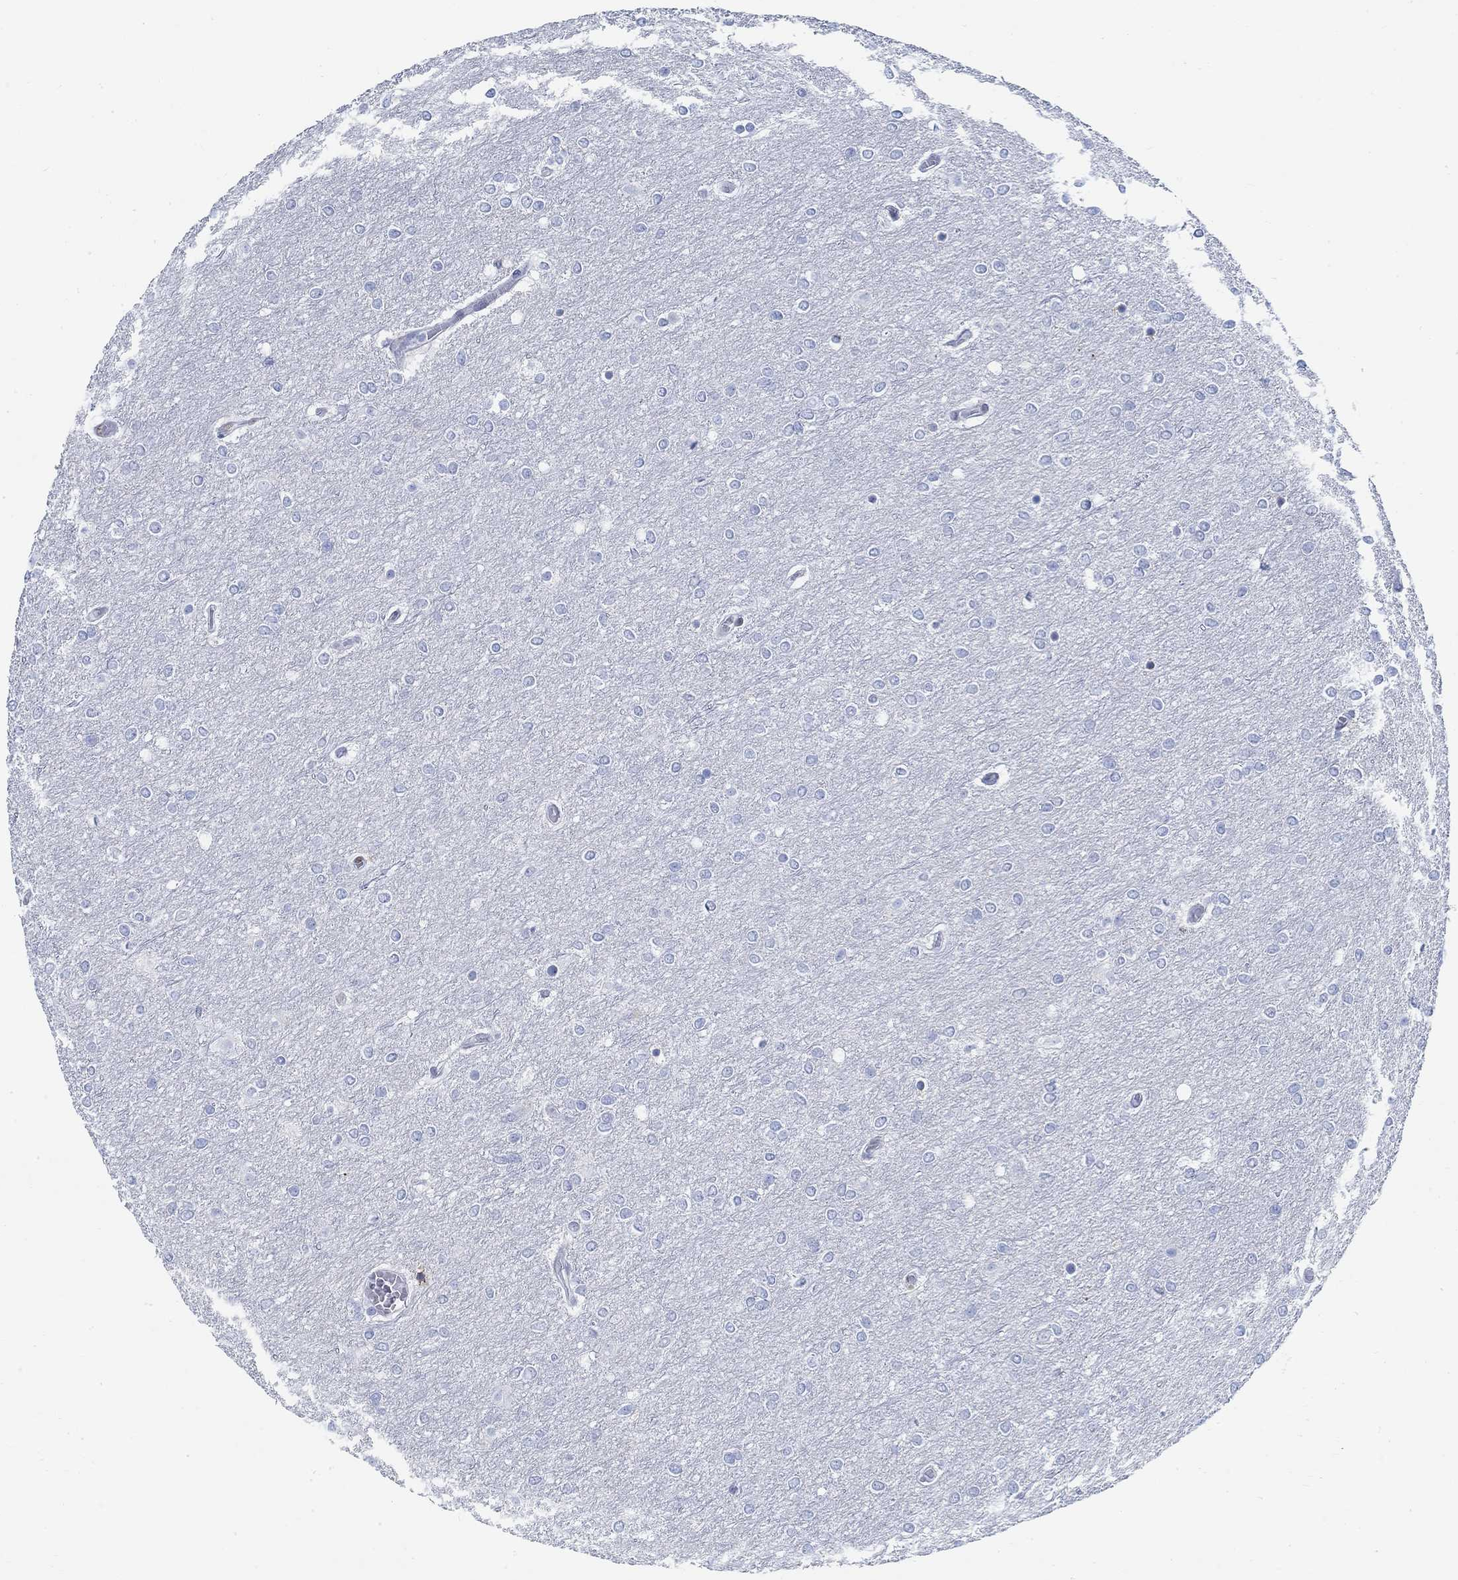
{"staining": {"intensity": "negative", "quantity": "none", "location": "none"}, "tissue": "glioma", "cell_type": "Tumor cells", "image_type": "cancer", "snomed": [{"axis": "morphology", "description": "Glioma, malignant, High grade"}, {"axis": "topography", "description": "Brain"}], "caption": "There is no significant expression in tumor cells of malignant glioma (high-grade).", "gene": "RBM20", "patient": {"sex": "female", "age": 61}}